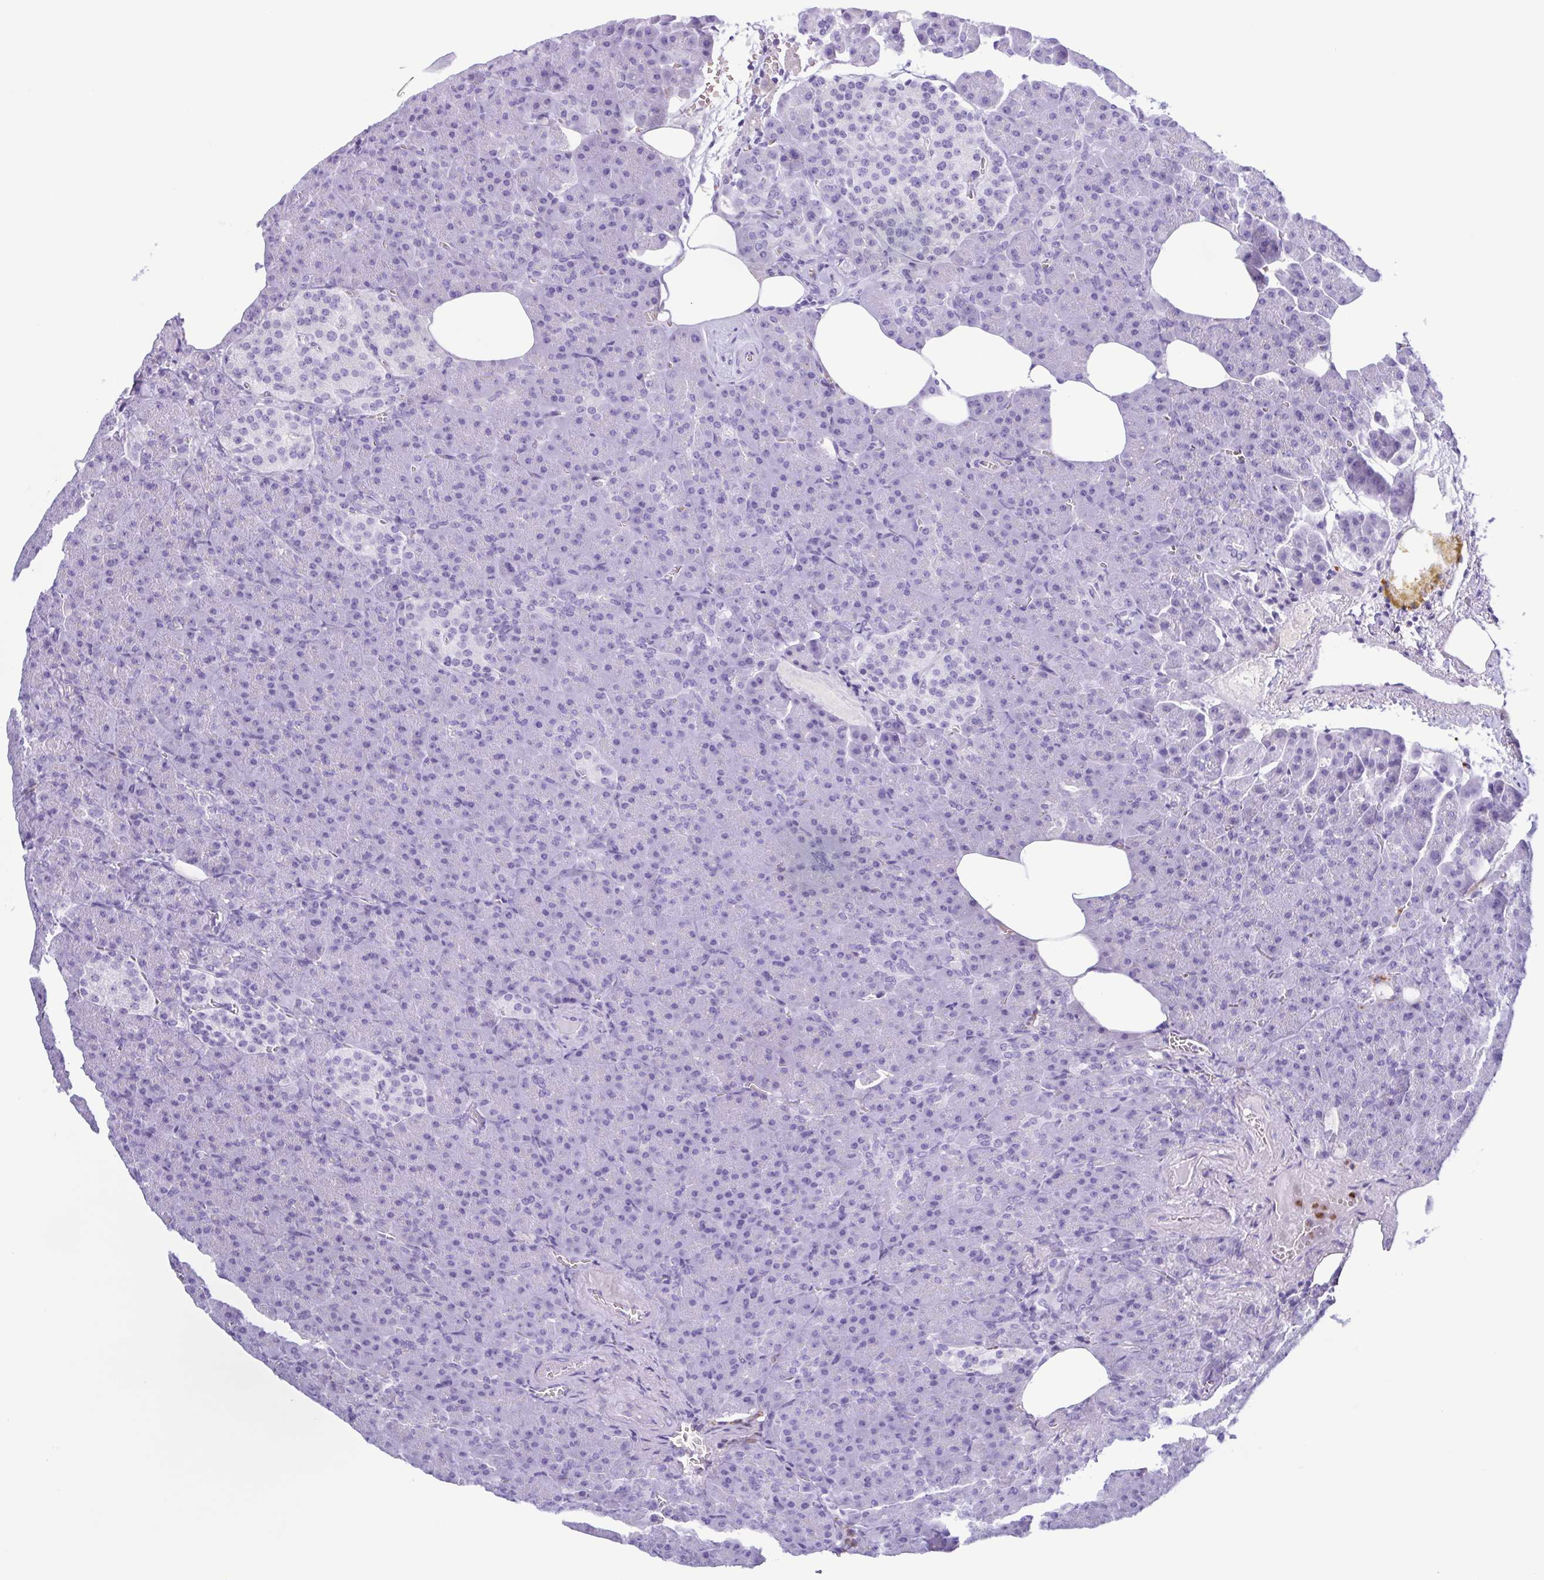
{"staining": {"intensity": "negative", "quantity": "none", "location": "none"}, "tissue": "pancreas", "cell_type": "Exocrine glandular cells", "image_type": "normal", "snomed": [{"axis": "morphology", "description": "Normal tissue, NOS"}, {"axis": "topography", "description": "Pancreas"}], "caption": "Pancreas was stained to show a protein in brown. There is no significant positivity in exocrine glandular cells. The staining was performed using DAB (3,3'-diaminobenzidine) to visualize the protein expression in brown, while the nuclei were stained in blue with hematoxylin (Magnification: 20x).", "gene": "LTF", "patient": {"sex": "female", "age": 74}}